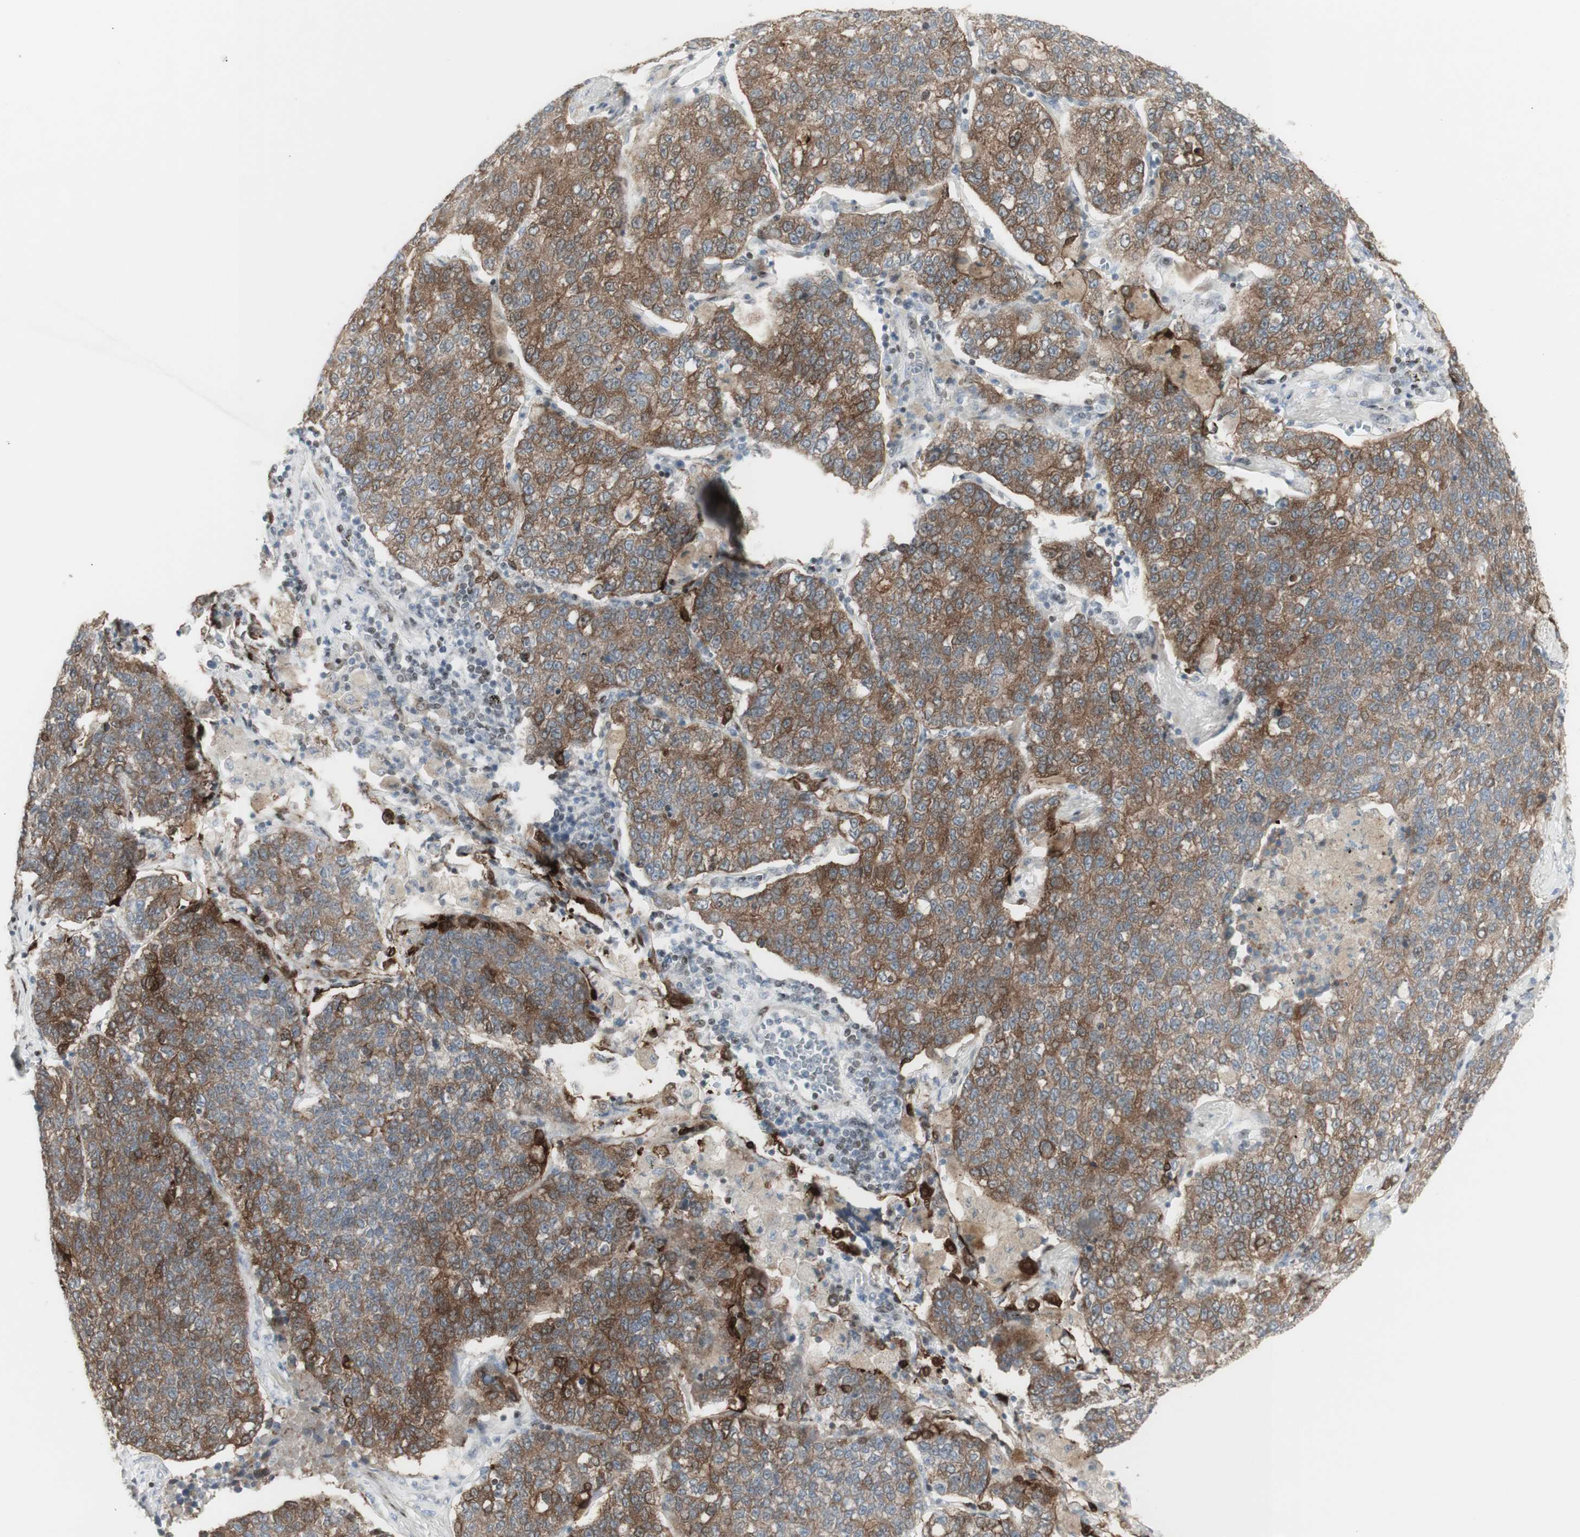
{"staining": {"intensity": "moderate", "quantity": ">75%", "location": "cytoplasmic/membranous"}, "tissue": "lung cancer", "cell_type": "Tumor cells", "image_type": "cancer", "snomed": [{"axis": "morphology", "description": "Adenocarcinoma, NOS"}, {"axis": "topography", "description": "Lung"}], "caption": "The photomicrograph demonstrates staining of adenocarcinoma (lung), revealing moderate cytoplasmic/membranous protein expression (brown color) within tumor cells. (IHC, brightfield microscopy, high magnification).", "gene": "C1orf116", "patient": {"sex": "male", "age": 49}}